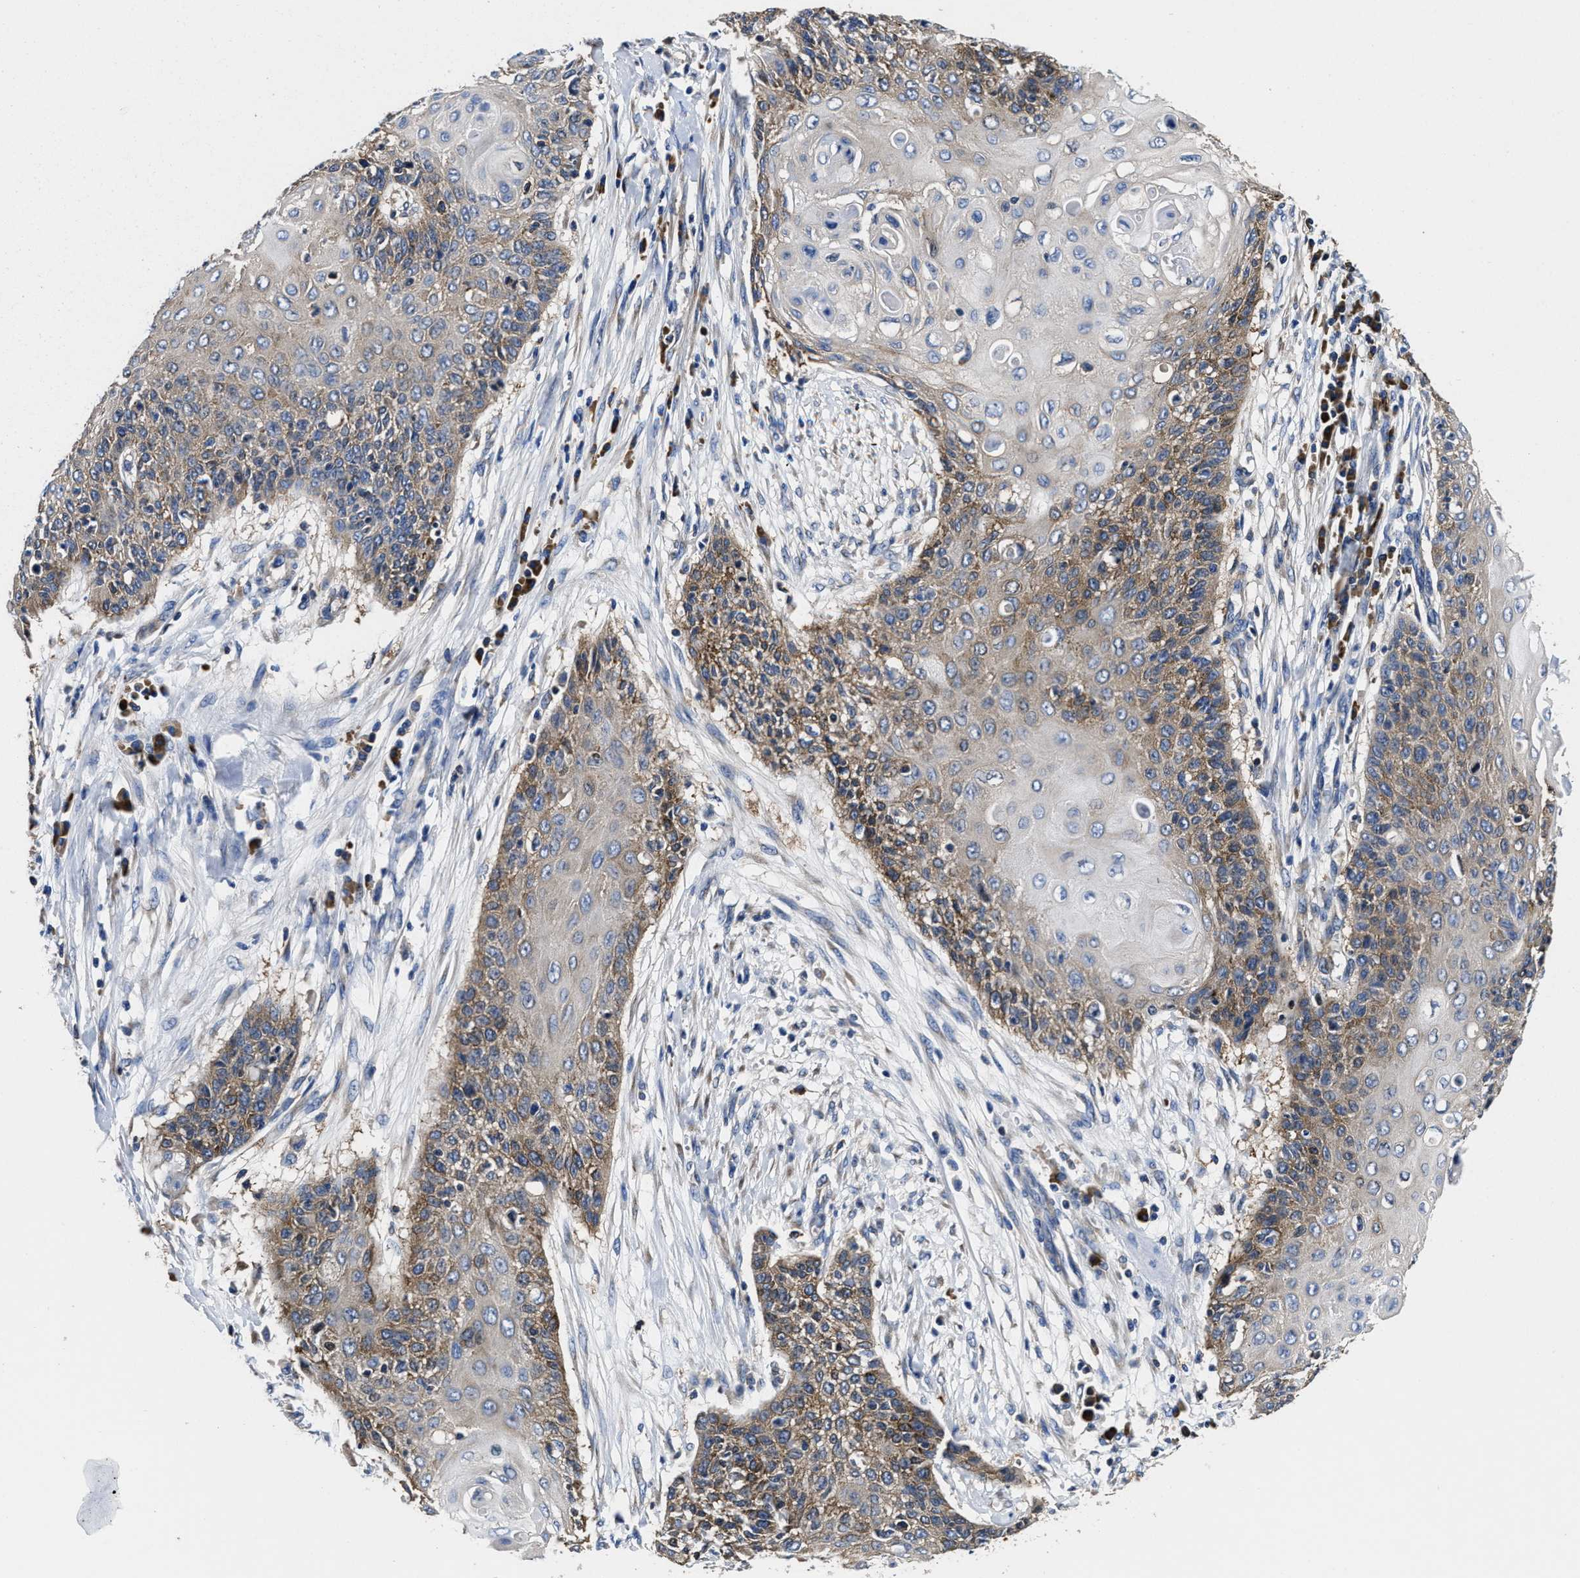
{"staining": {"intensity": "moderate", "quantity": "25%-75%", "location": "cytoplasmic/membranous"}, "tissue": "cervical cancer", "cell_type": "Tumor cells", "image_type": "cancer", "snomed": [{"axis": "morphology", "description": "Squamous cell carcinoma, NOS"}, {"axis": "topography", "description": "Cervix"}], "caption": "Protein expression analysis of human cervical cancer reveals moderate cytoplasmic/membranous expression in approximately 25%-75% of tumor cells.", "gene": "YARS1", "patient": {"sex": "female", "age": 39}}